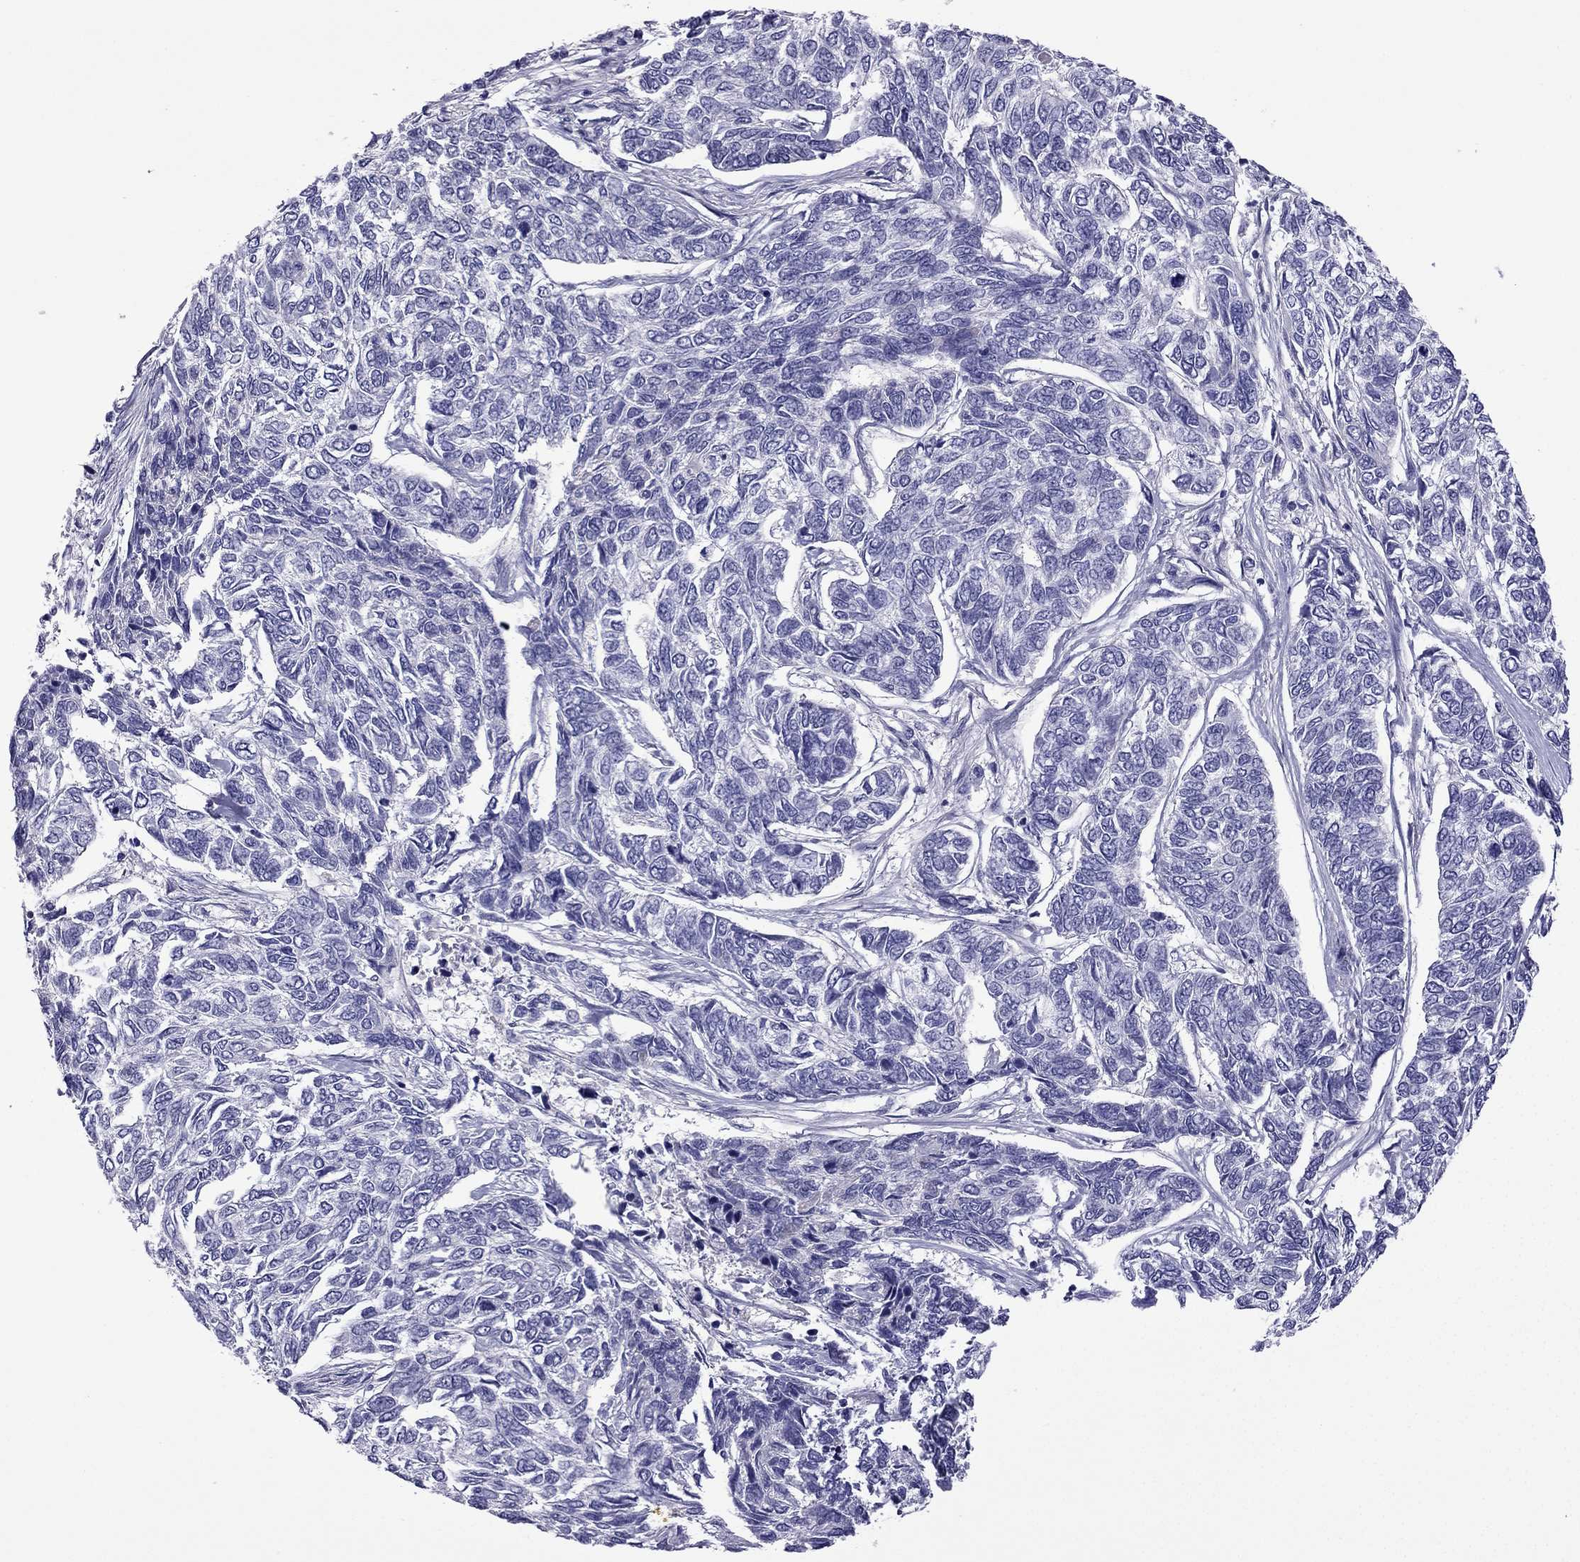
{"staining": {"intensity": "negative", "quantity": "none", "location": "none"}, "tissue": "skin cancer", "cell_type": "Tumor cells", "image_type": "cancer", "snomed": [{"axis": "morphology", "description": "Basal cell carcinoma"}, {"axis": "topography", "description": "Skin"}], "caption": "This is an immunohistochemistry (IHC) histopathology image of human skin cancer. There is no expression in tumor cells.", "gene": "GJA8", "patient": {"sex": "female", "age": 65}}